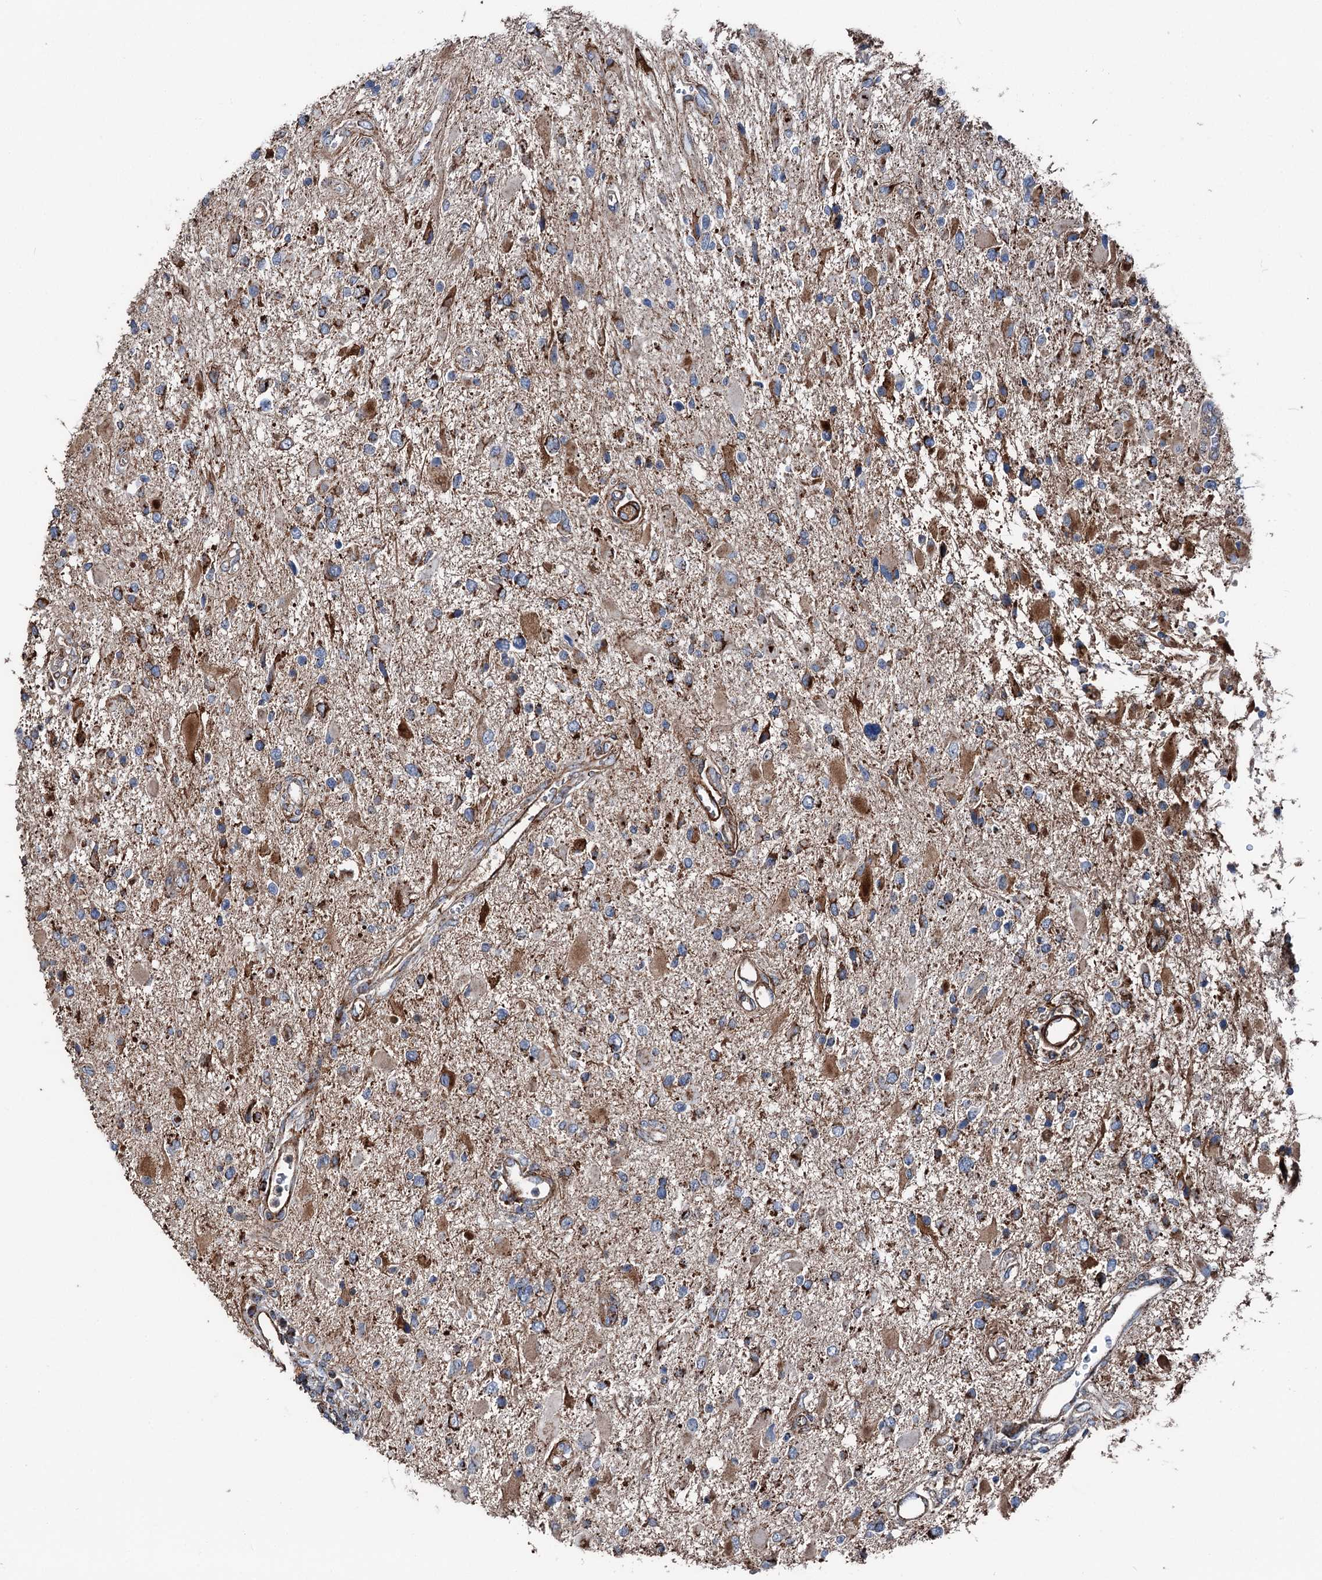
{"staining": {"intensity": "strong", "quantity": "25%-75%", "location": "cytoplasmic/membranous"}, "tissue": "glioma", "cell_type": "Tumor cells", "image_type": "cancer", "snomed": [{"axis": "morphology", "description": "Glioma, malignant, High grade"}, {"axis": "topography", "description": "Brain"}], "caption": "Immunohistochemistry of glioma demonstrates high levels of strong cytoplasmic/membranous expression in approximately 25%-75% of tumor cells. The staining was performed using DAB to visualize the protein expression in brown, while the nuclei were stained in blue with hematoxylin (Magnification: 20x).", "gene": "DDIAS", "patient": {"sex": "male", "age": 53}}